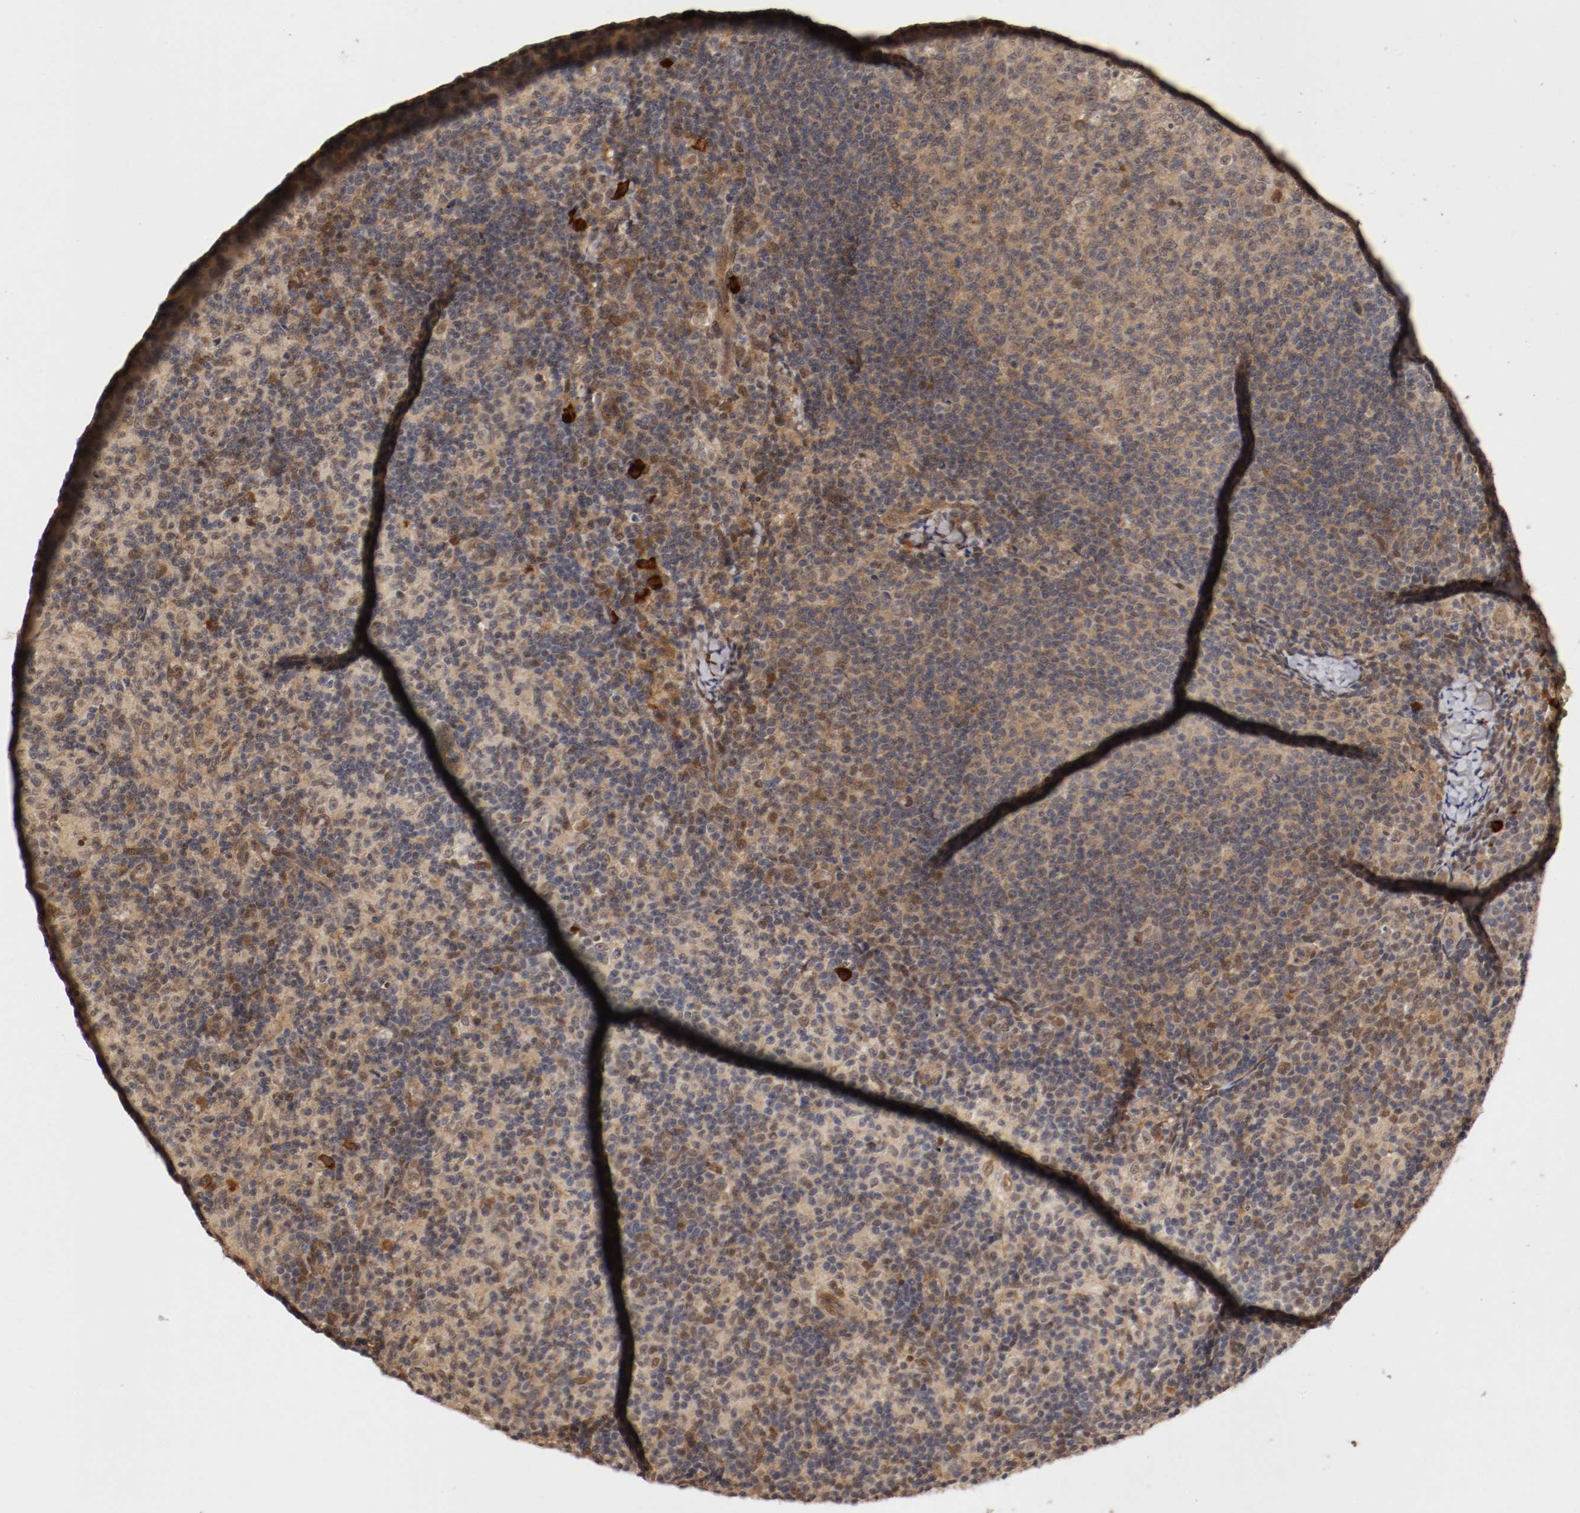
{"staining": {"intensity": "weak", "quantity": ">75%", "location": "cytoplasmic/membranous,nuclear"}, "tissue": "lymph node", "cell_type": "Germinal center cells", "image_type": "normal", "snomed": [{"axis": "morphology", "description": "Normal tissue, NOS"}, {"axis": "morphology", "description": "Inflammation, NOS"}, {"axis": "topography", "description": "Lymph node"}], "caption": "An immunohistochemistry (IHC) image of benign tissue is shown. Protein staining in brown labels weak cytoplasmic/membranous,nuclear positivity in lymph node within germinal center cells. (DAB IHC, brown staining for protein, blue staining for nuclei).", "gene": "DNMT3B", "patient": {"sex": "male", "age": 55}}